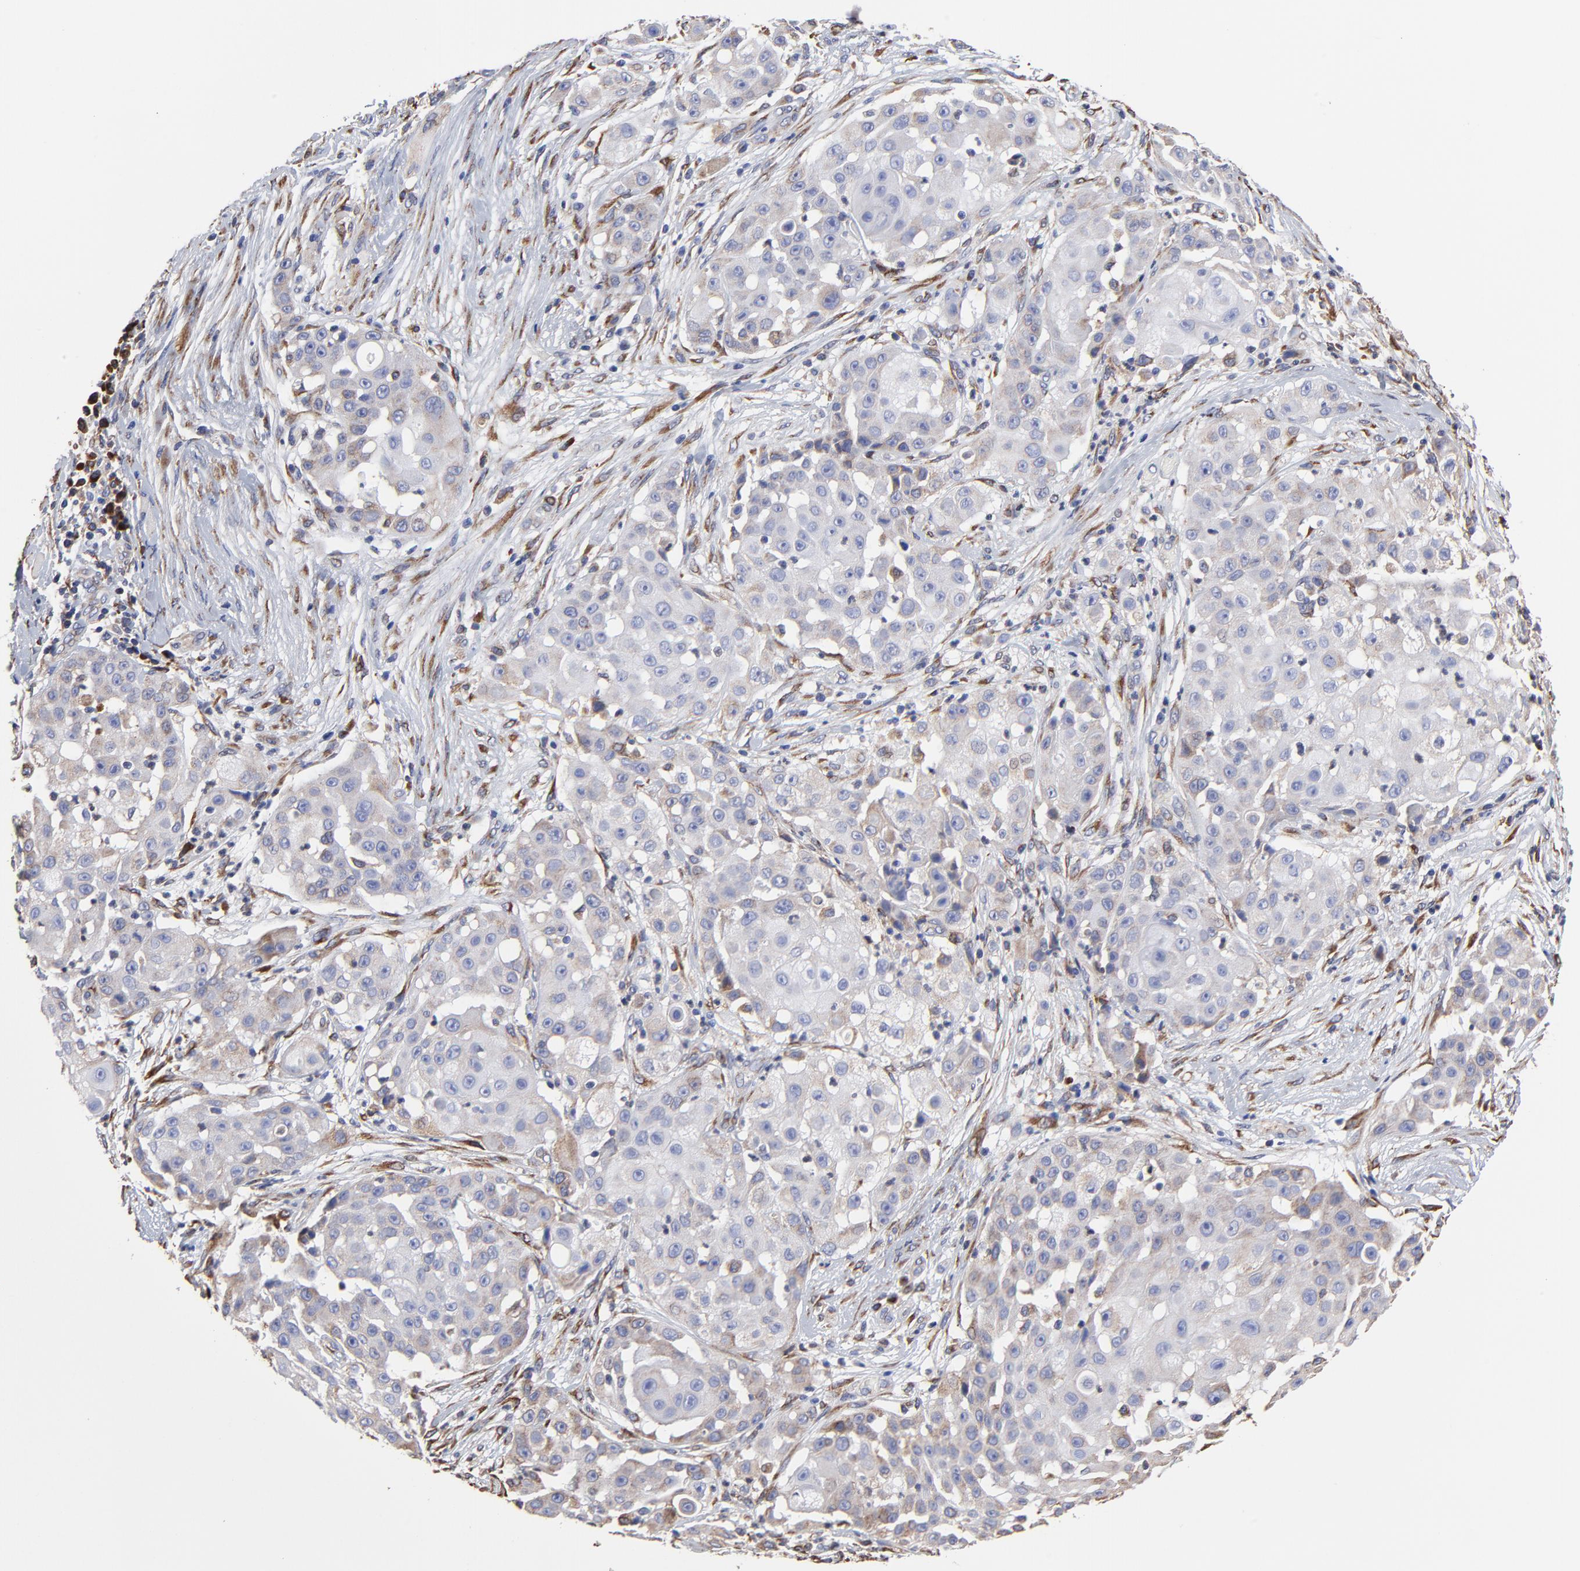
{"staining": {"intensity": "weak", "quantity": "<25%", "location": "cytoplasmic/membranous"}, "tissue": "skin cancer", "cell_type": "Tumor cells", "image_type": "cancer", "snomed": [{"axis": "morphology", "description": "Squamous cell carcinoma, NOS"}, {"axis": "topography", "description": "Skin"}], "caption": "Tumor cells show no significant expression in skin cancer.", "gene": "LMAN1", "patient": {"sex": "female", "age": 57}}